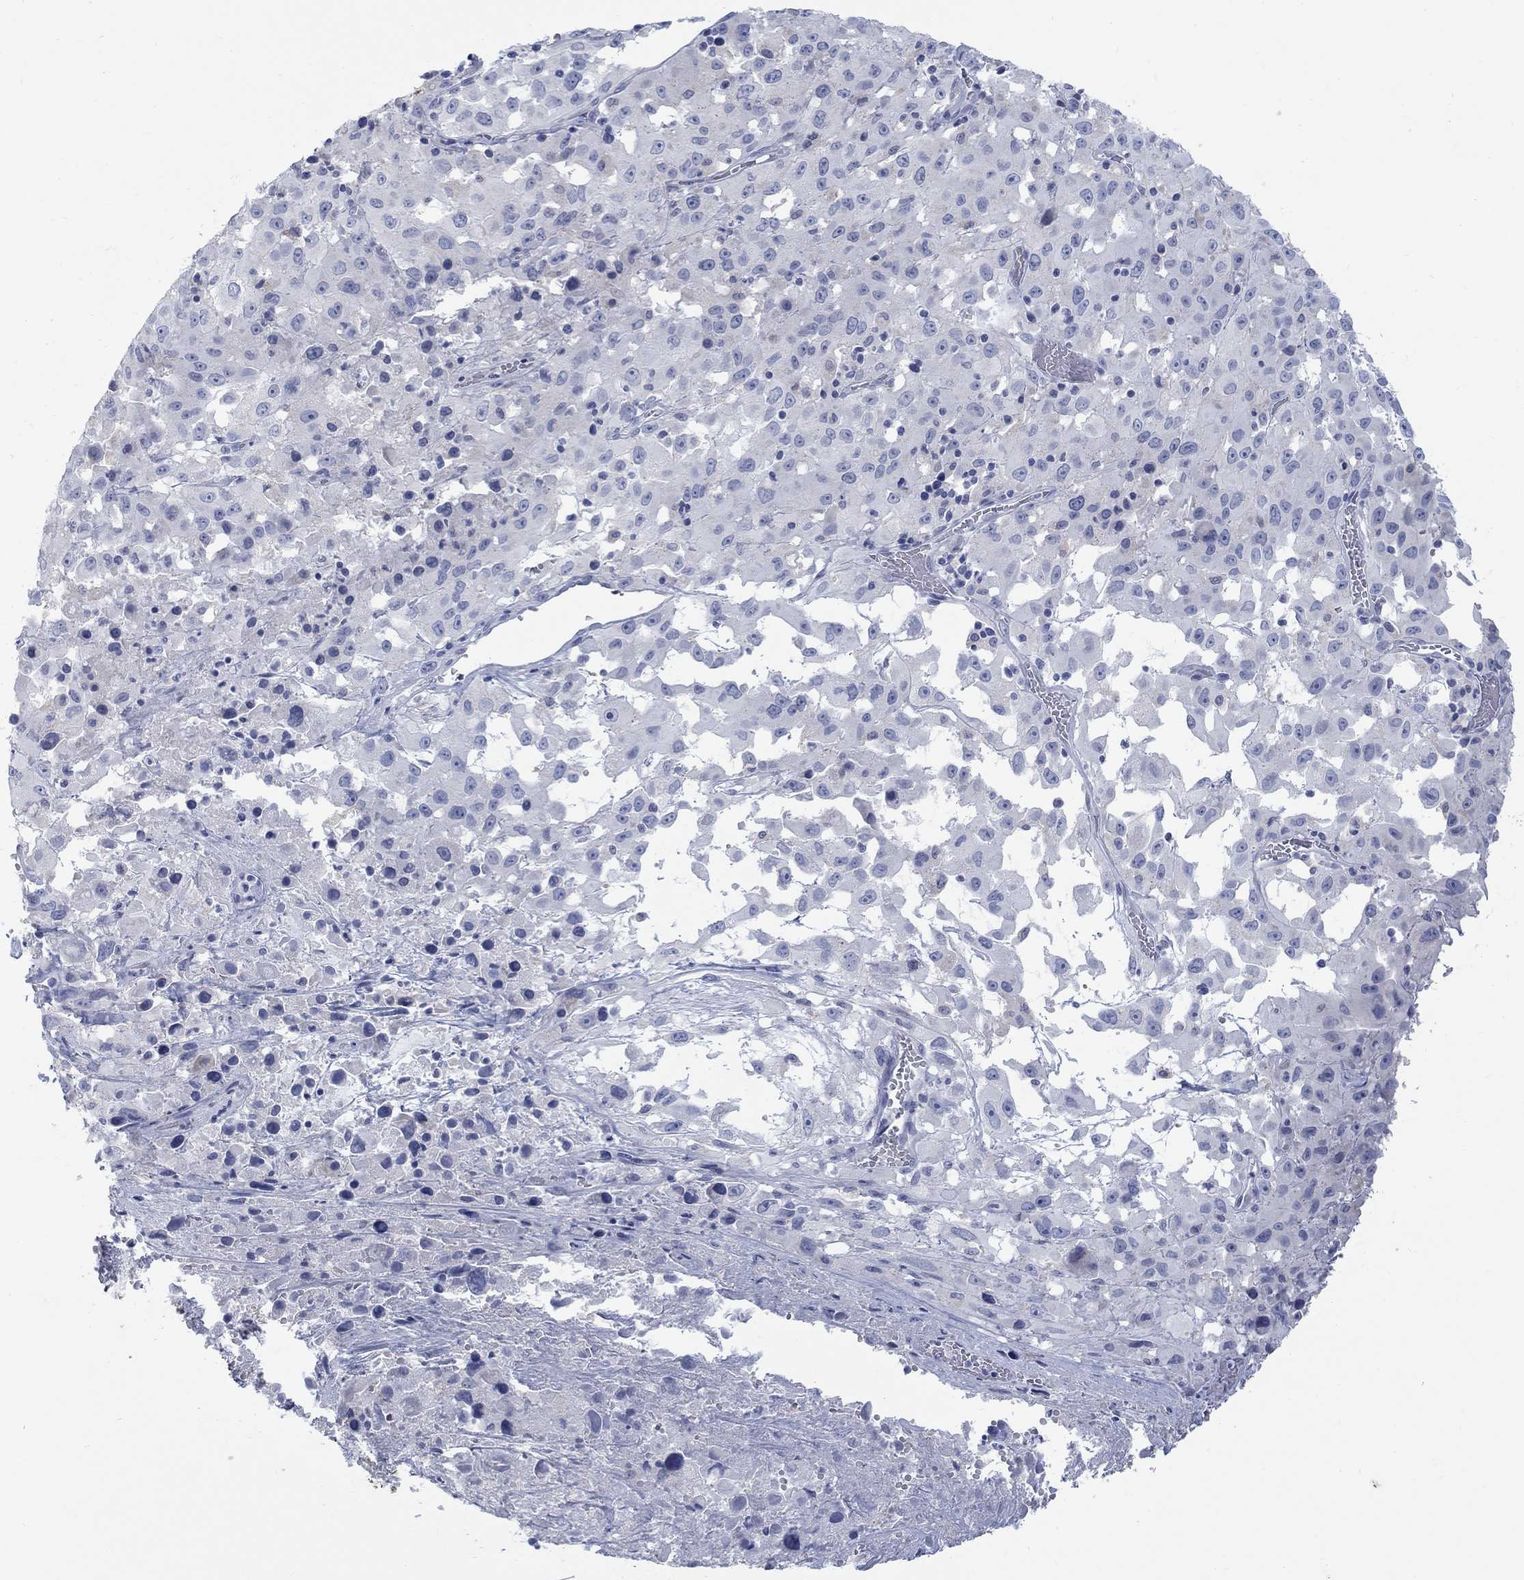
{"staining": {"intensity": "negative", "quantity": "none", "location": "none"}, "tissue": "melanoma", "cell_type": "Tumor cells", "image_type": "cancer", "snomed": [{"axis": "morphology", "description": "Malignant melanoma, Metastatic site"}, {"axis": "topography", "description": "Lymph node"}], "caption": "This is a photomicrograph of IHC staining of melanoma, which shows no expression in tumor cells.", "gene": "RFTN2", "patient": {"sex": "male", "age": 50}}